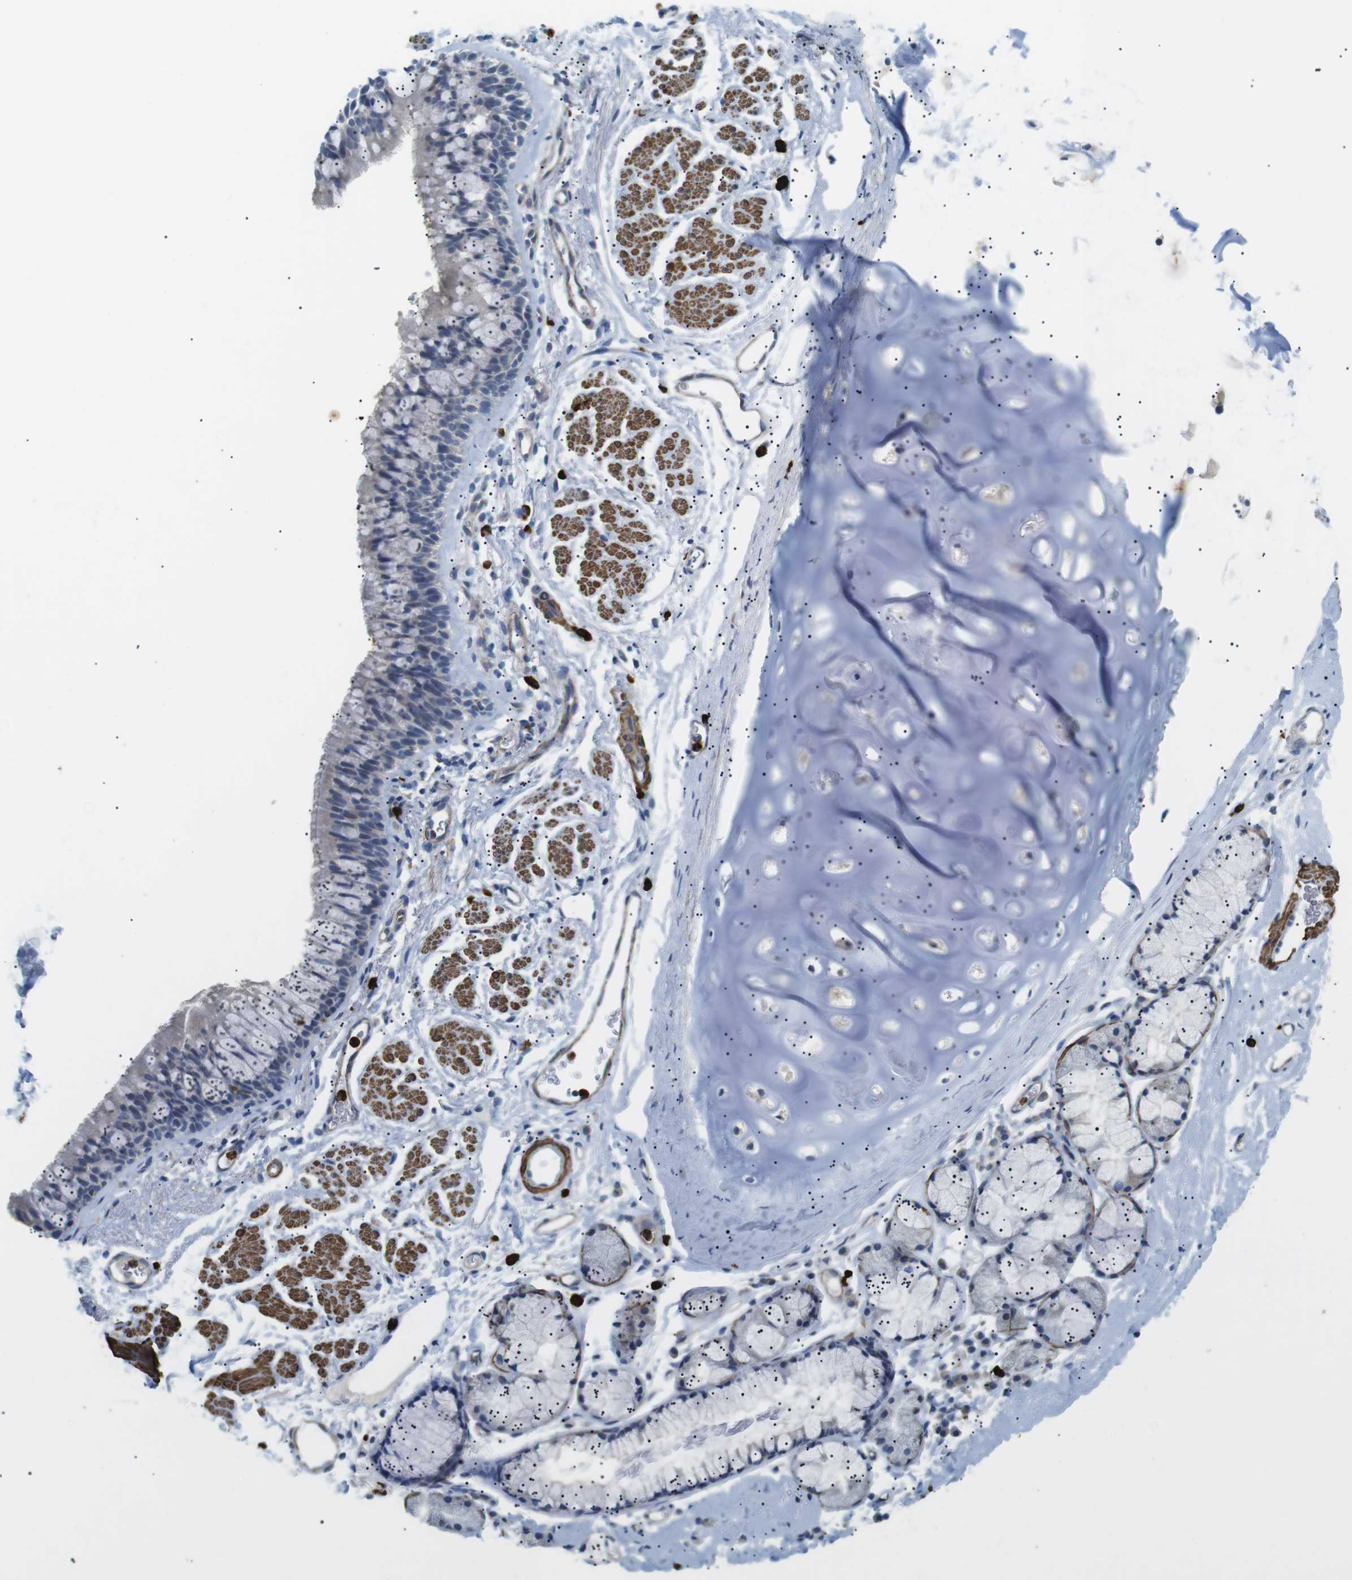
{"staining": {"intensity": "negative", "quantity": "none", "location": "none"}, "tissue": "adipose tissue", "cell_type": "Adipocytes", "image_type": "normal", "snomed": [{"axis": "morphology", "description": "Normal tissue, NOS"}, {"axis": "topography", "description": "Cartilage tissue"}, {"axis": "topography", "description": "Bronchus"}], "caption": "There is no significant expression in adipocytes of adipose tissue. (IHC, brightfield microscopy, high magnification).", "gene": "GZMM", "patient": {"sex": "female", "age": 53}}